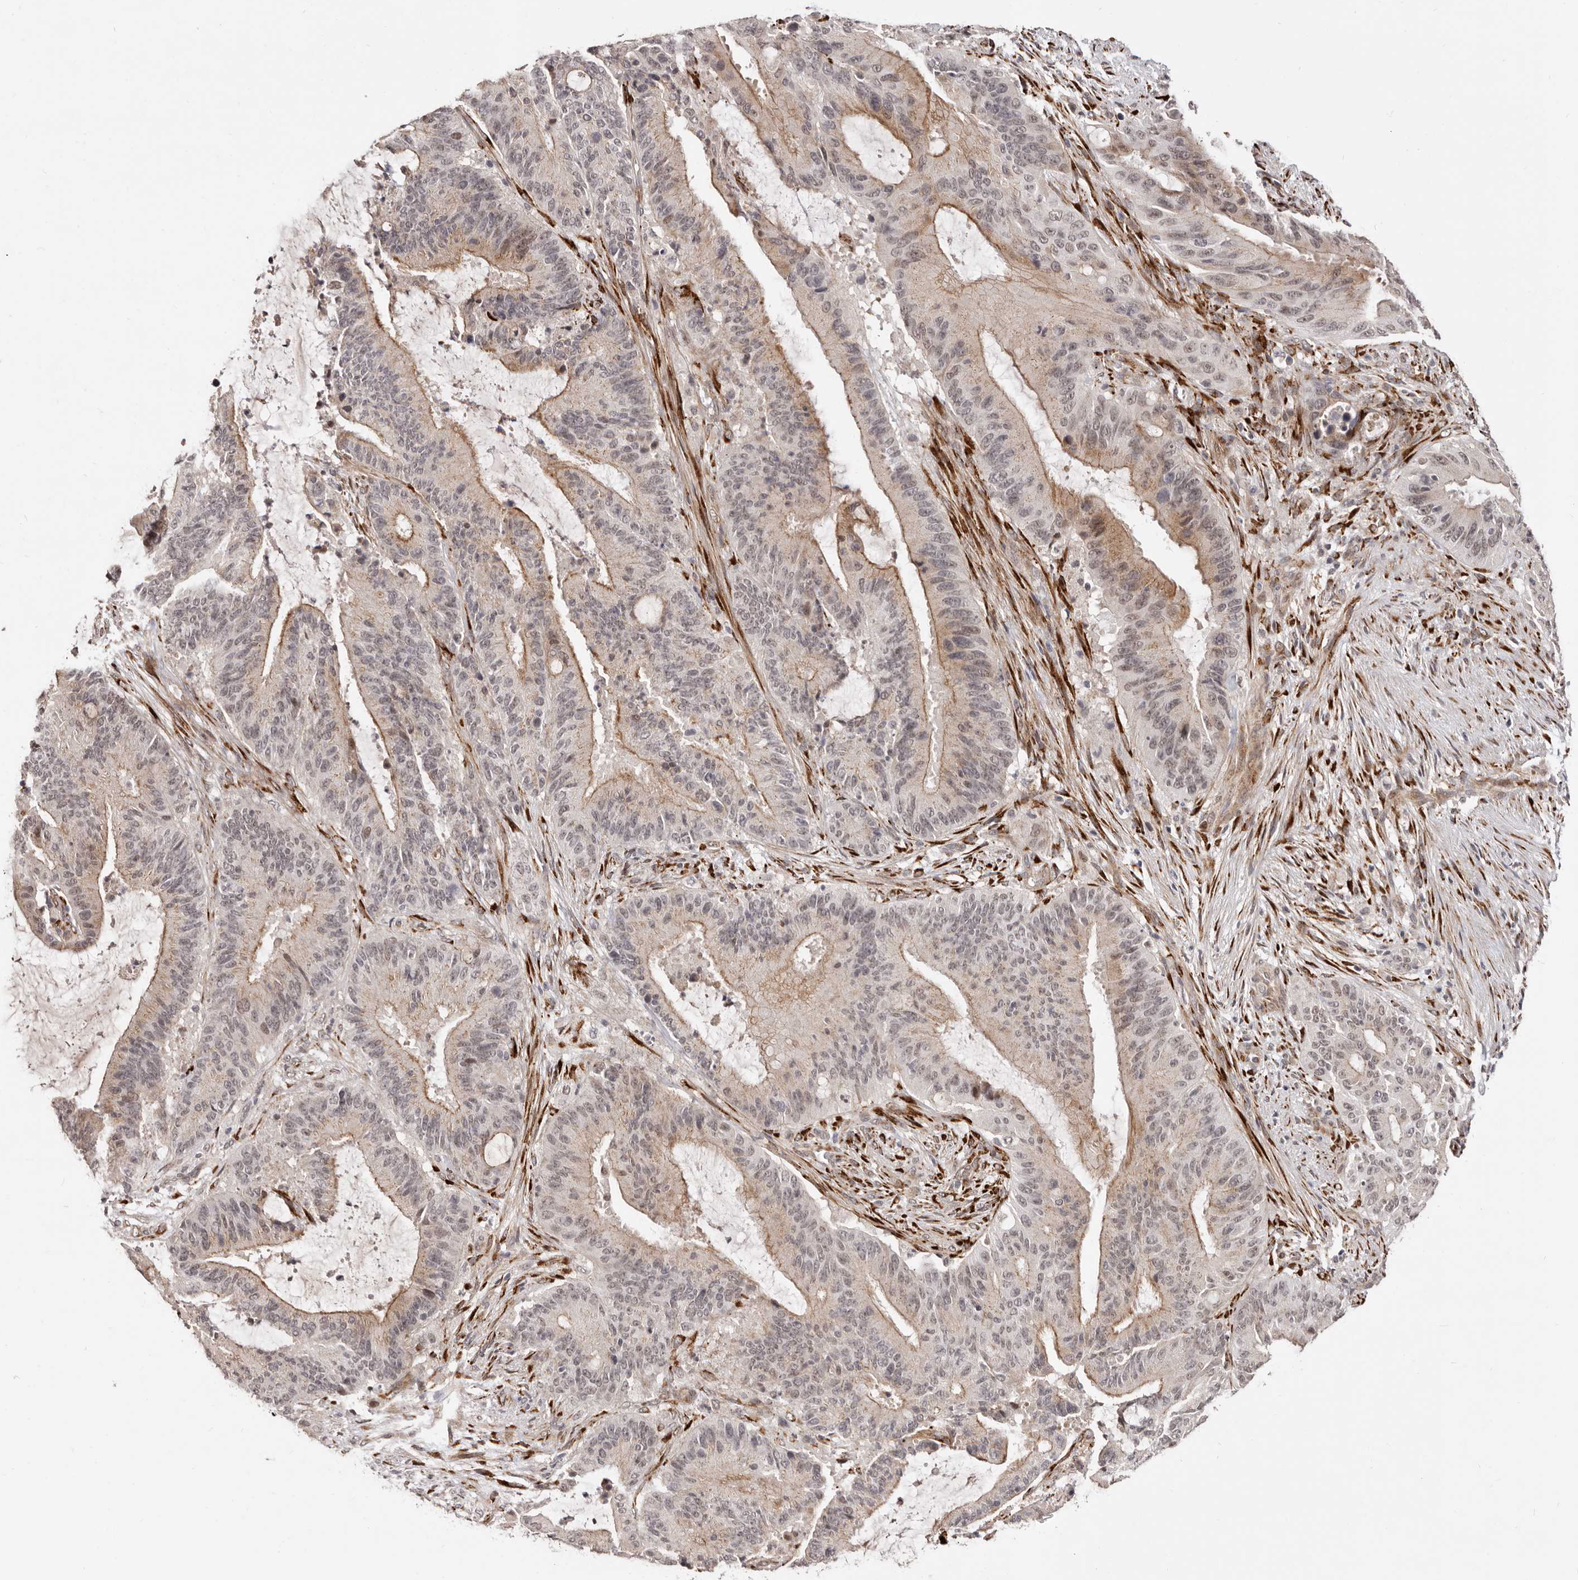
{"staining": {"intensity": "moderate", "quantity": "25%-75%", "location": "cytoplasmic/membranous,nuclear"}, "tissue": "liver cancer", "cell_type": "Tumor cells", "image_type": "cancer", "snomed": [{"axis": "morphology", "description": "Normal tissue, NOS"}, {"axis": "morphology", "description": "Cholangiocarcinoma"}, {"axis": "topography", "description": "Liver"}, {"axis": "topography", "description": "Peripheral nerve tissue"}], "caption": "This image displays IHC staining of human liver cholangiocarcinoma, with medium moderate cytoplasmic/membranous and nuclear staining in about 25%-75% of tumor cells.", "gene": "SRCAP", "patient": {"sex": "female", "age": 73}}